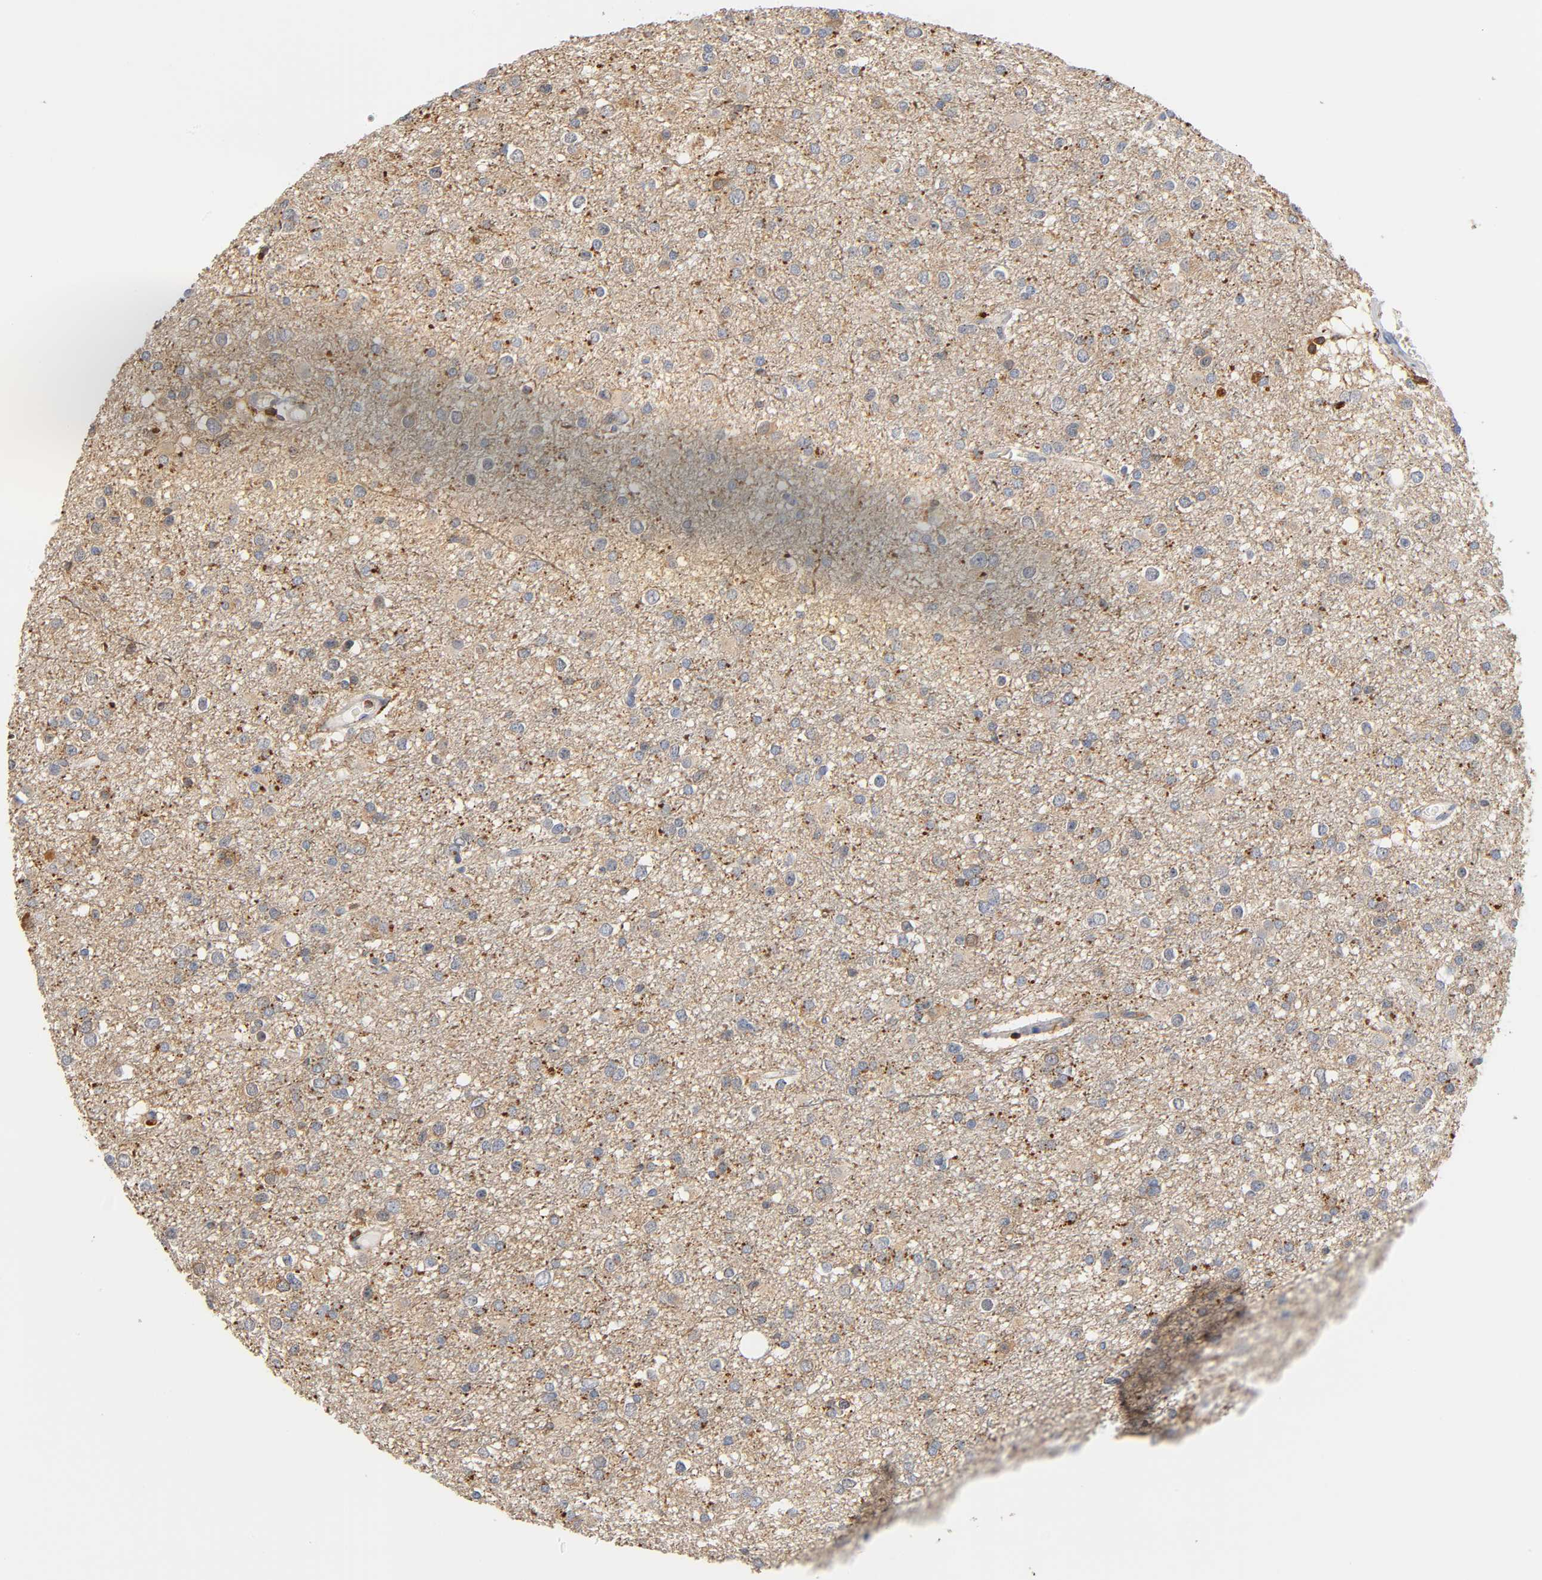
{"staining": {"intensity": "weak", "quantity": "25%-75%", "location": "cytoplasmic/membranous"}, "tissue": "glioma", "cell_type": "Tumor cells", "image_type": "cancer", "snomed": [{"axis": "morphology", "description": "Glioma, malignant, Low grade"}, {"axis": "topography", "description": "Brain"}], "caption": "Protein staining of glioma tissue displays weak cytoplasmic/membranous positivity in about 25%-75% of tumor cells.", "gene": "UCKL1", "patient": {"sex": "male", "age": 42}}